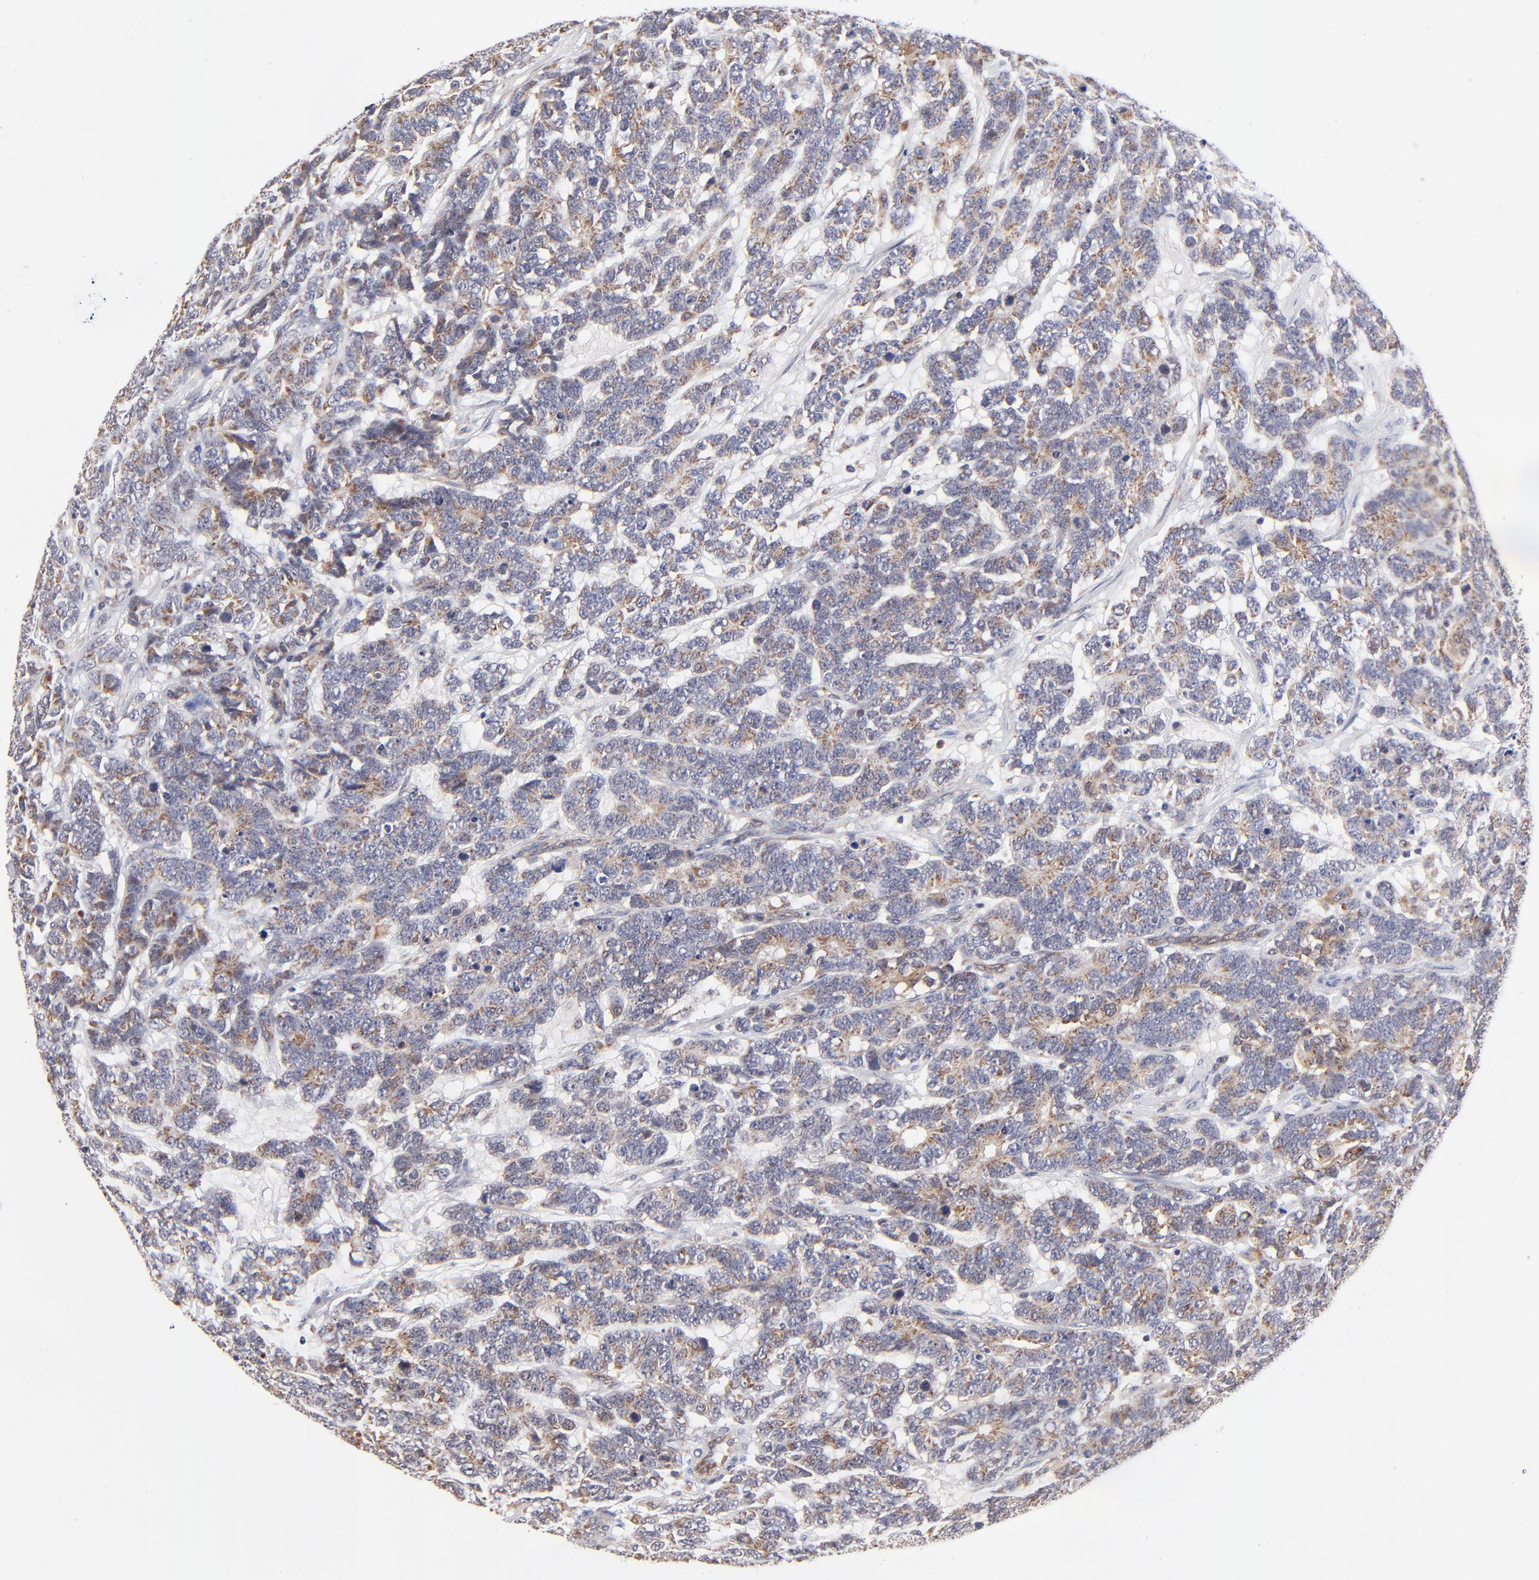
{"staining": {"intensity": "moderate", "quantity": "<25%", "location": "cytoplasmic/membranous"}, "tissue": "testis cancer", "cell_type": "Tumor cells", "image_type": "cancer", "snomed": [{"axis": "morphology", "description": "Carcinoma, Embryonal, NOS"}, {"axis": "topography", "description": "Testis"}], "caption": "Protein expression analysis of human testis cancer (embryonal carcinoma) reveals moderate cytoplasmic/membranous expression in approximately <25% of tumor cells.", "gene": "FBXL12", "patient": {"sex": "male", "age": 26}}